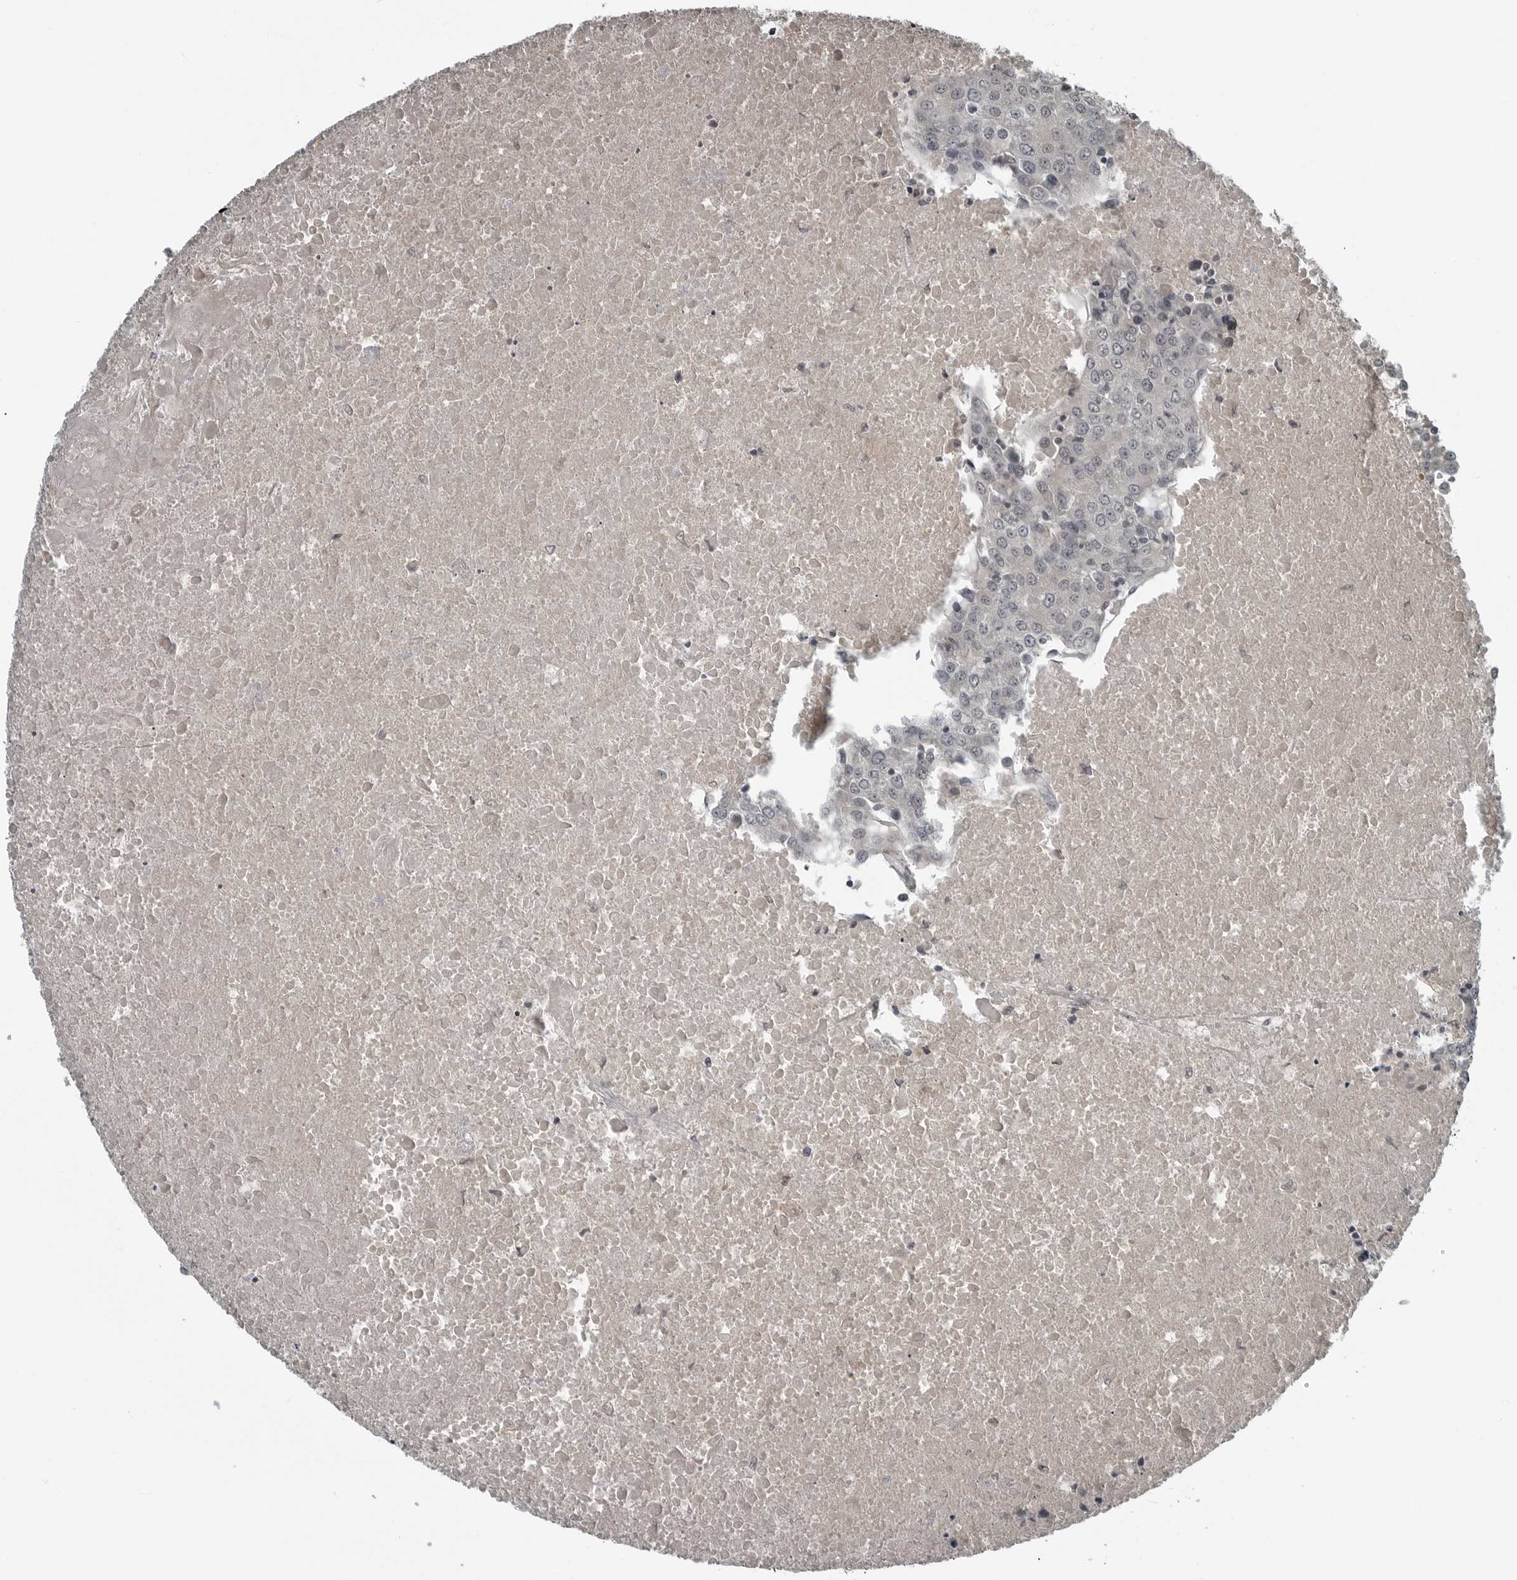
{"staining": {"intensity": "negative", "quantity": "none", "location": "none"}, "tissue": "urothelial cancer", "cell_type": "Tumor cells", "image_type": "cancer", "snomed": [{"axis": "morphology", "description": "Urothelial carcinoma, High grade"}, {"axis": "topography", "description": "Urinary bladder"}], "caption": "This is a micrograph of IHC staining of urothelial carcinoma (high-grade), which shows no staining in tumor cells.", "gene": "GAK", "patient": {"sex": "female", "age": 85}}